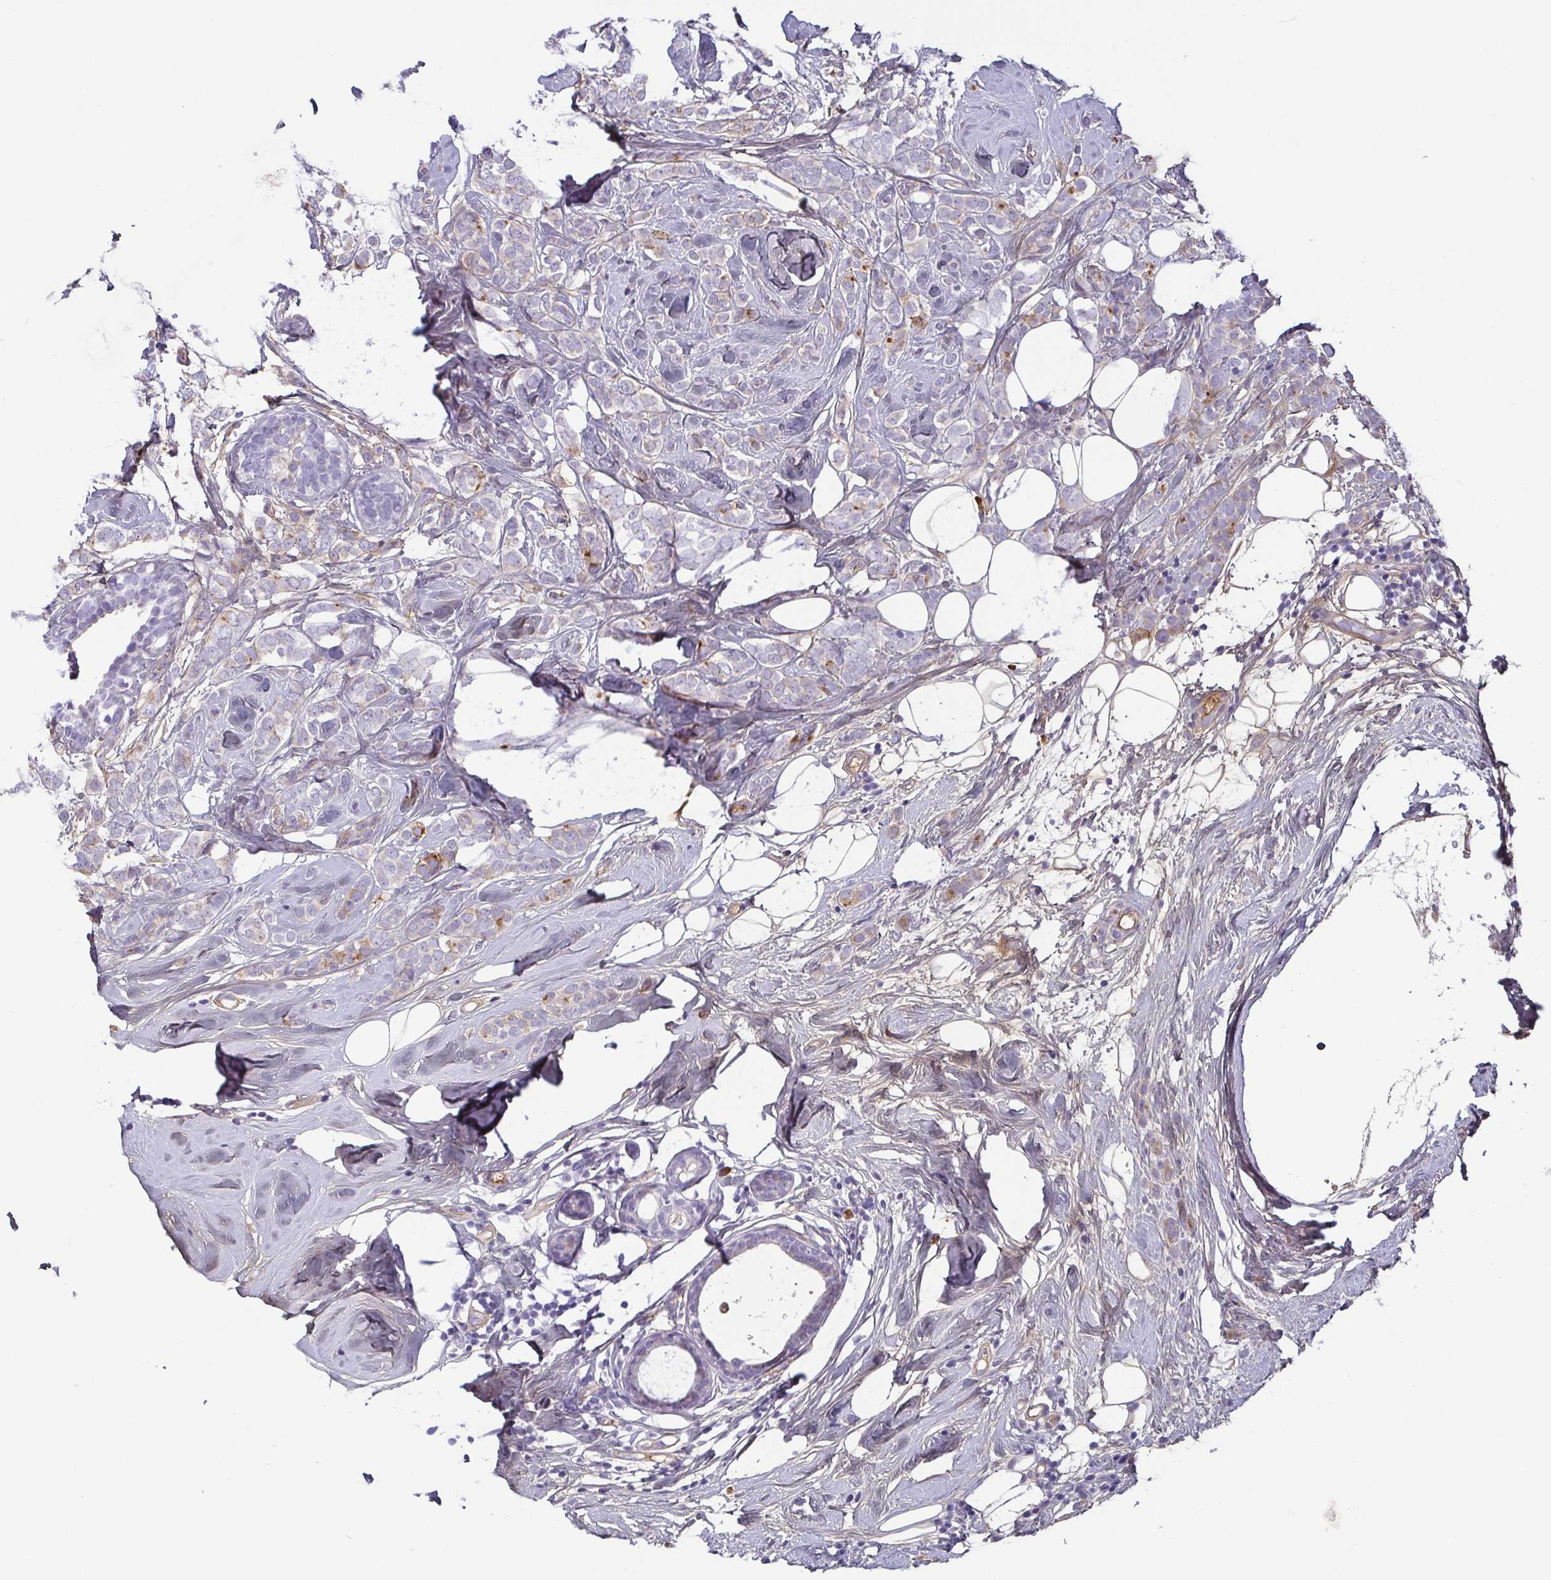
{"staining": {"intensity": "moderate", "quantity": "<25%", "location": "cytoplasmic/membranous"}, "tissue": "breast cancer", "cell_type": "Tumor cells", "image_type": "cancer", "snomed": [{"axis": "morphology", "description": "Lobular carcinoma"}, {"axis": "topography", "description": "Breast"}], "caption": "Brown immunohistochemical staining in human breast cancer reveals moderate cytoplasmic/membranous positivity in about <25% of tumor cells. (DAB (3,3'-diaminobenzidine) IHC with brightfield microscopy, high magnification).", "gene": "ECM1", "patient": {"sex": "female", "age": 49}}